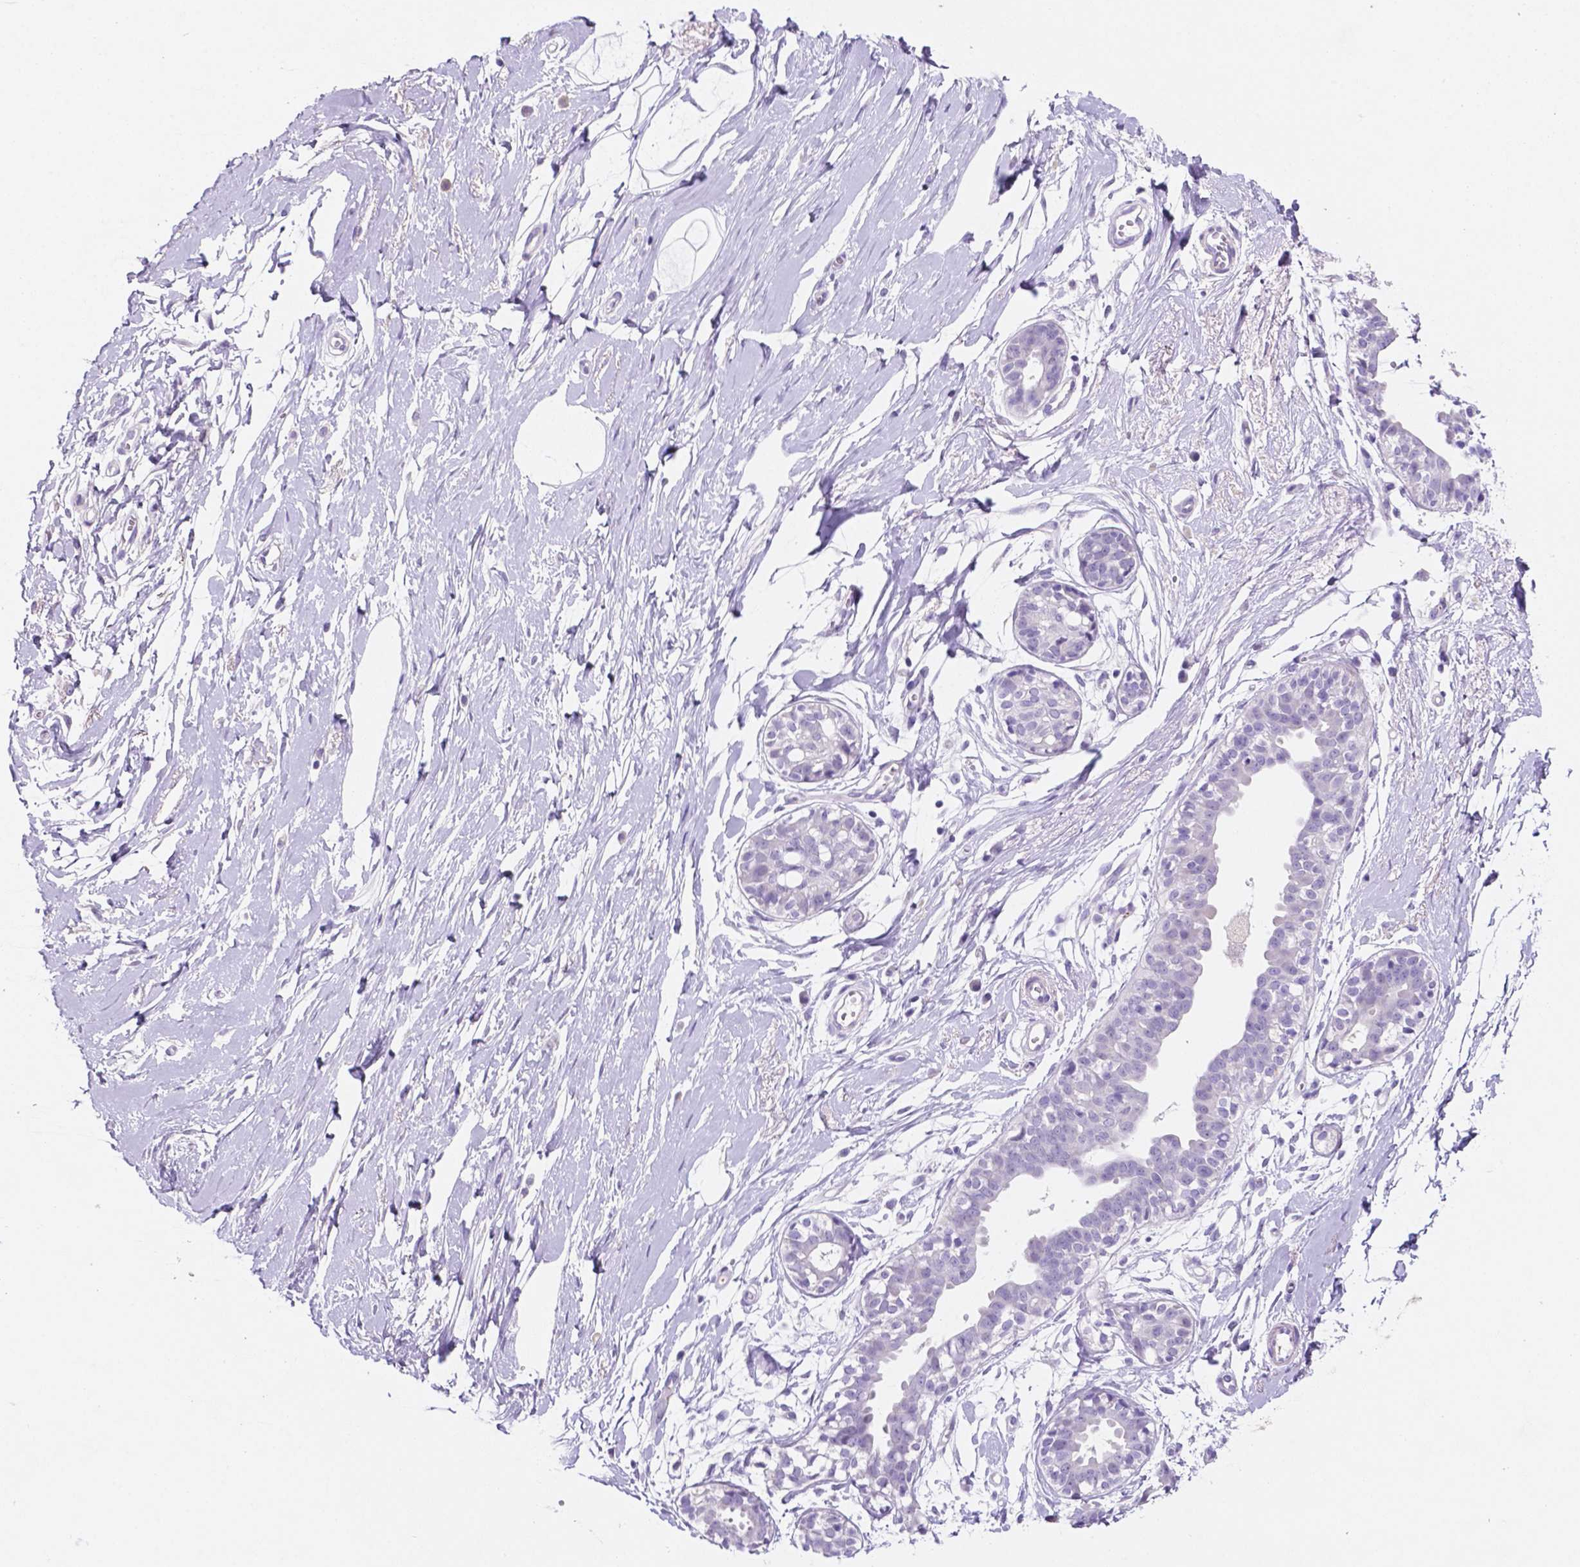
{"staining": {"intensity": "negative", "quantity": "none", "location": "none"}, "tissue": "breast", "cell_type": "Adipocytes", "image_type": "normal", "snomed": [{"axis": "morphology", "description": "Normal tissue, NOS"}, {"axis": "topography", "description": "Breast"}], "caption": "This image is of normal breast stained with immunohistochemistry to label a protein in brown with the nuclei are counter-stained blue. There is no expression in adipocytes.", "gene": "EBLN2", "patient": {"sex": "female", "age": 49}}